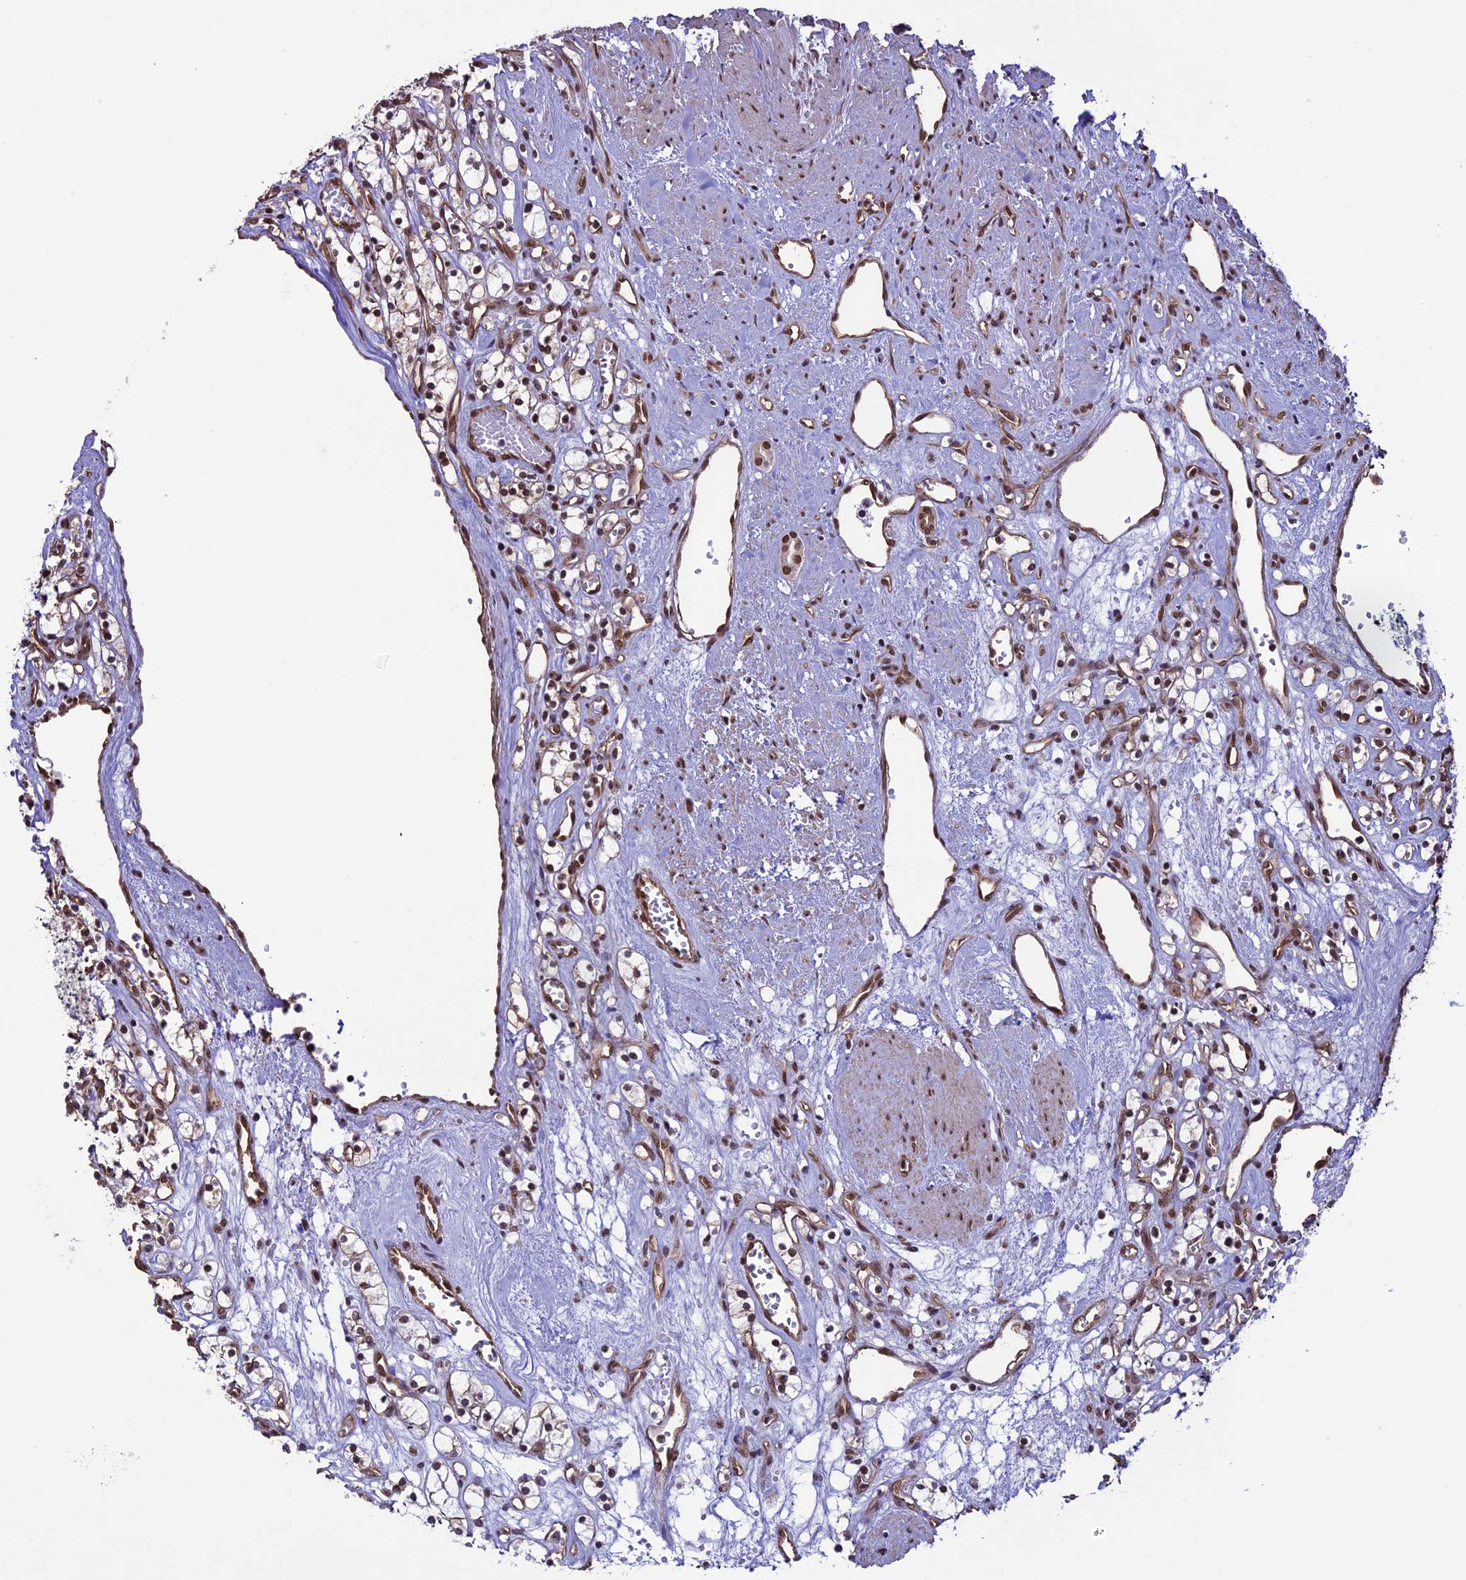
{"staining": {"intensity": "moderate", "quantity": ">75%", "location": "nuclear"}, "tissue": "renal cancer", "cell_type": "Tumor cells", "image_type": "cancer", "snomed": [{"axis": "morphology", "description": "Adenocarcinoma, NOS"}, {"axis": "topography", "description": "Kidney"}], "caption": "The histopathology image displays immunohistochemical staining of renal cancer. There is moderate nuclear expression is appreciated in approximately >75% of tumor cells. The protein is shown in brown color, while the nuclei are stained blue.", "gene": "MPHOSPH8", "patient": {"sex": "female", "age": 59}}